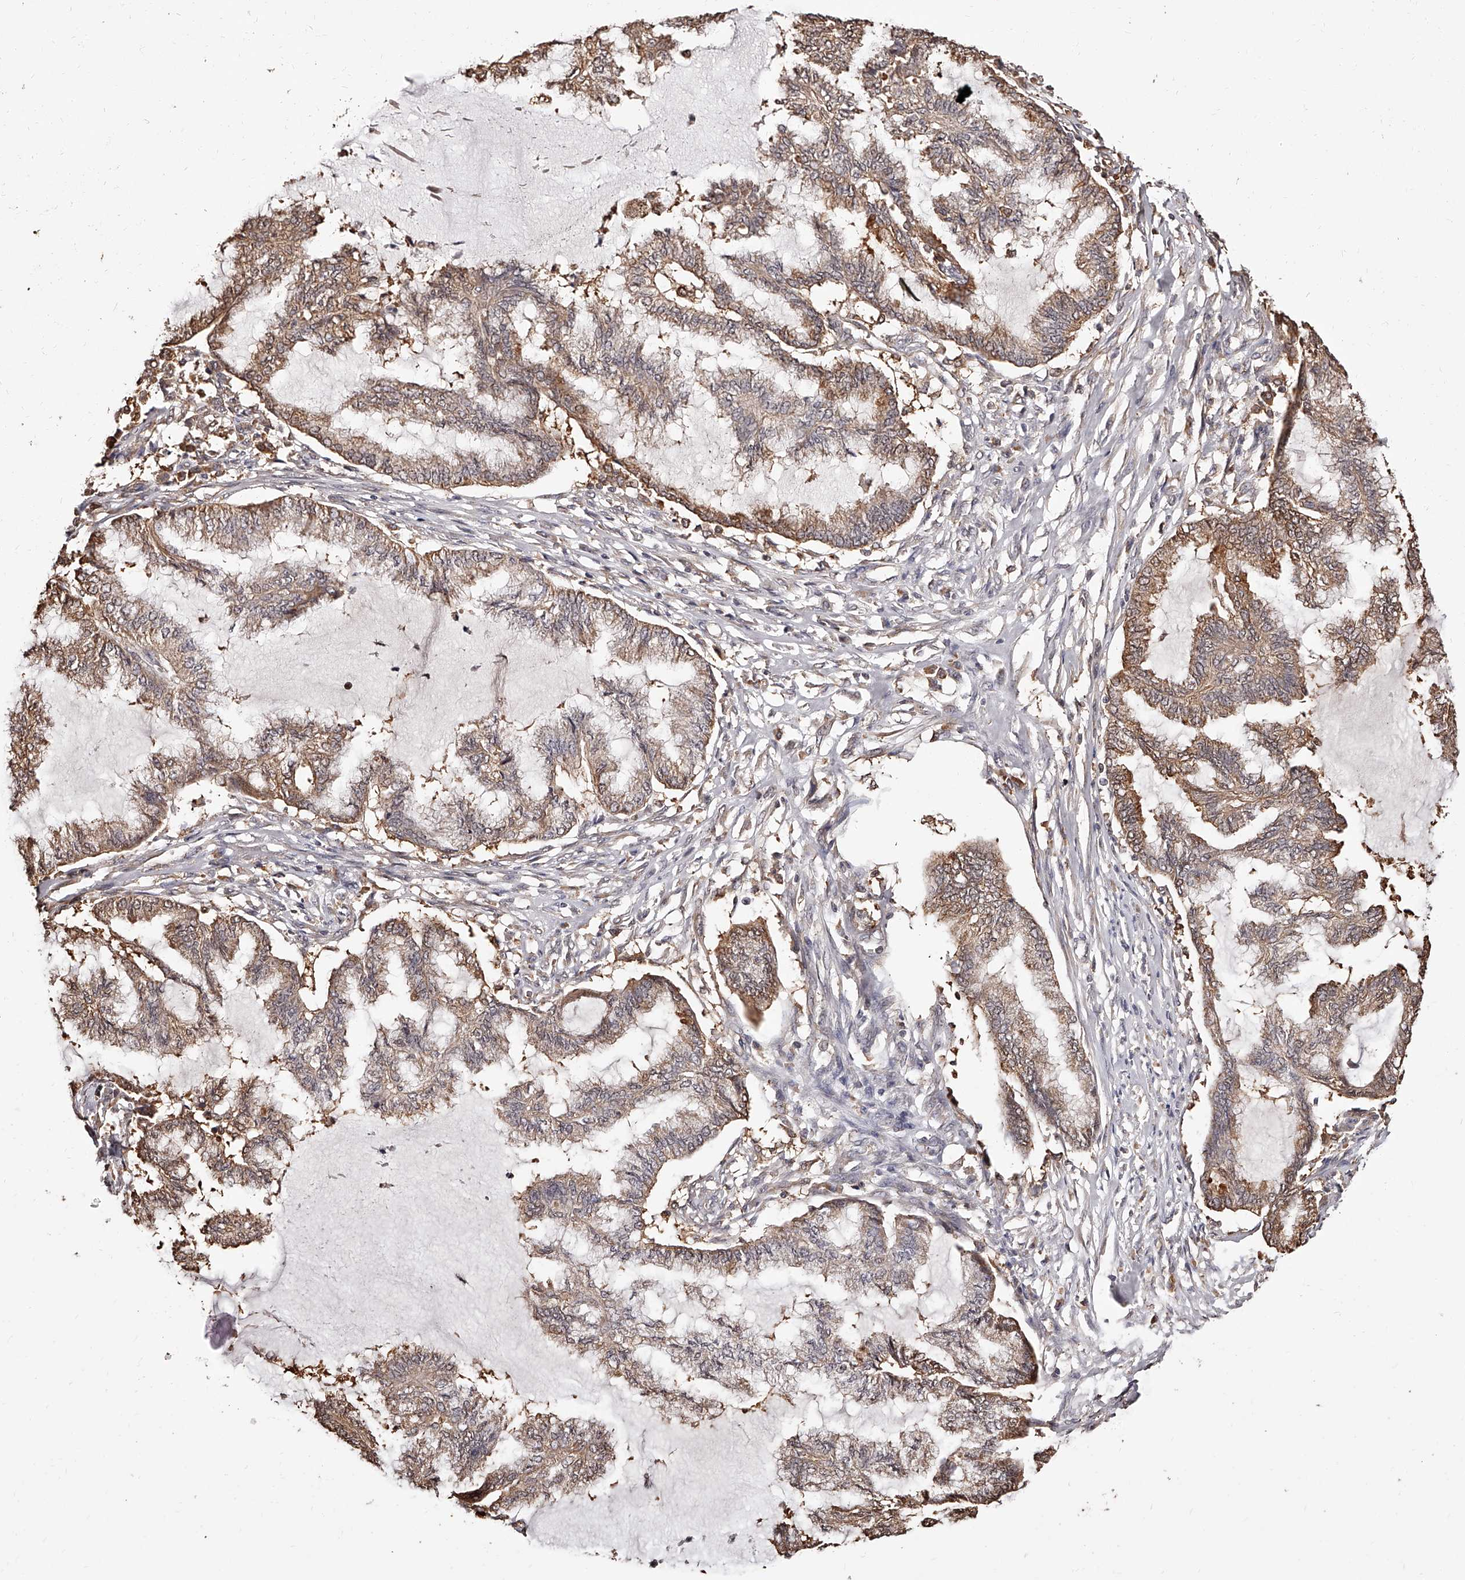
{"staining": {"intensity": "moderate", "quantity": ">75%", "location": "cytoplasmic/membranous"}, "tissue": "endometrial cancer", "cell_type": "Tumor cells", "image_type": "cancer", "snomed": [{"axis": "morphology", "description": "Adenocarcinoma, NOS"}, {"axis": "topography", "description": "Endometrium"}], "caption": "Endometrial cancer (adenocarcinoma) stained with a brown dye demonstrates moderate cytoplasmic/membranous positive expression in approximately >75% of tumor cells.", "gene": "ZNF582", "patient": {"sex": "female", "age": 86}}